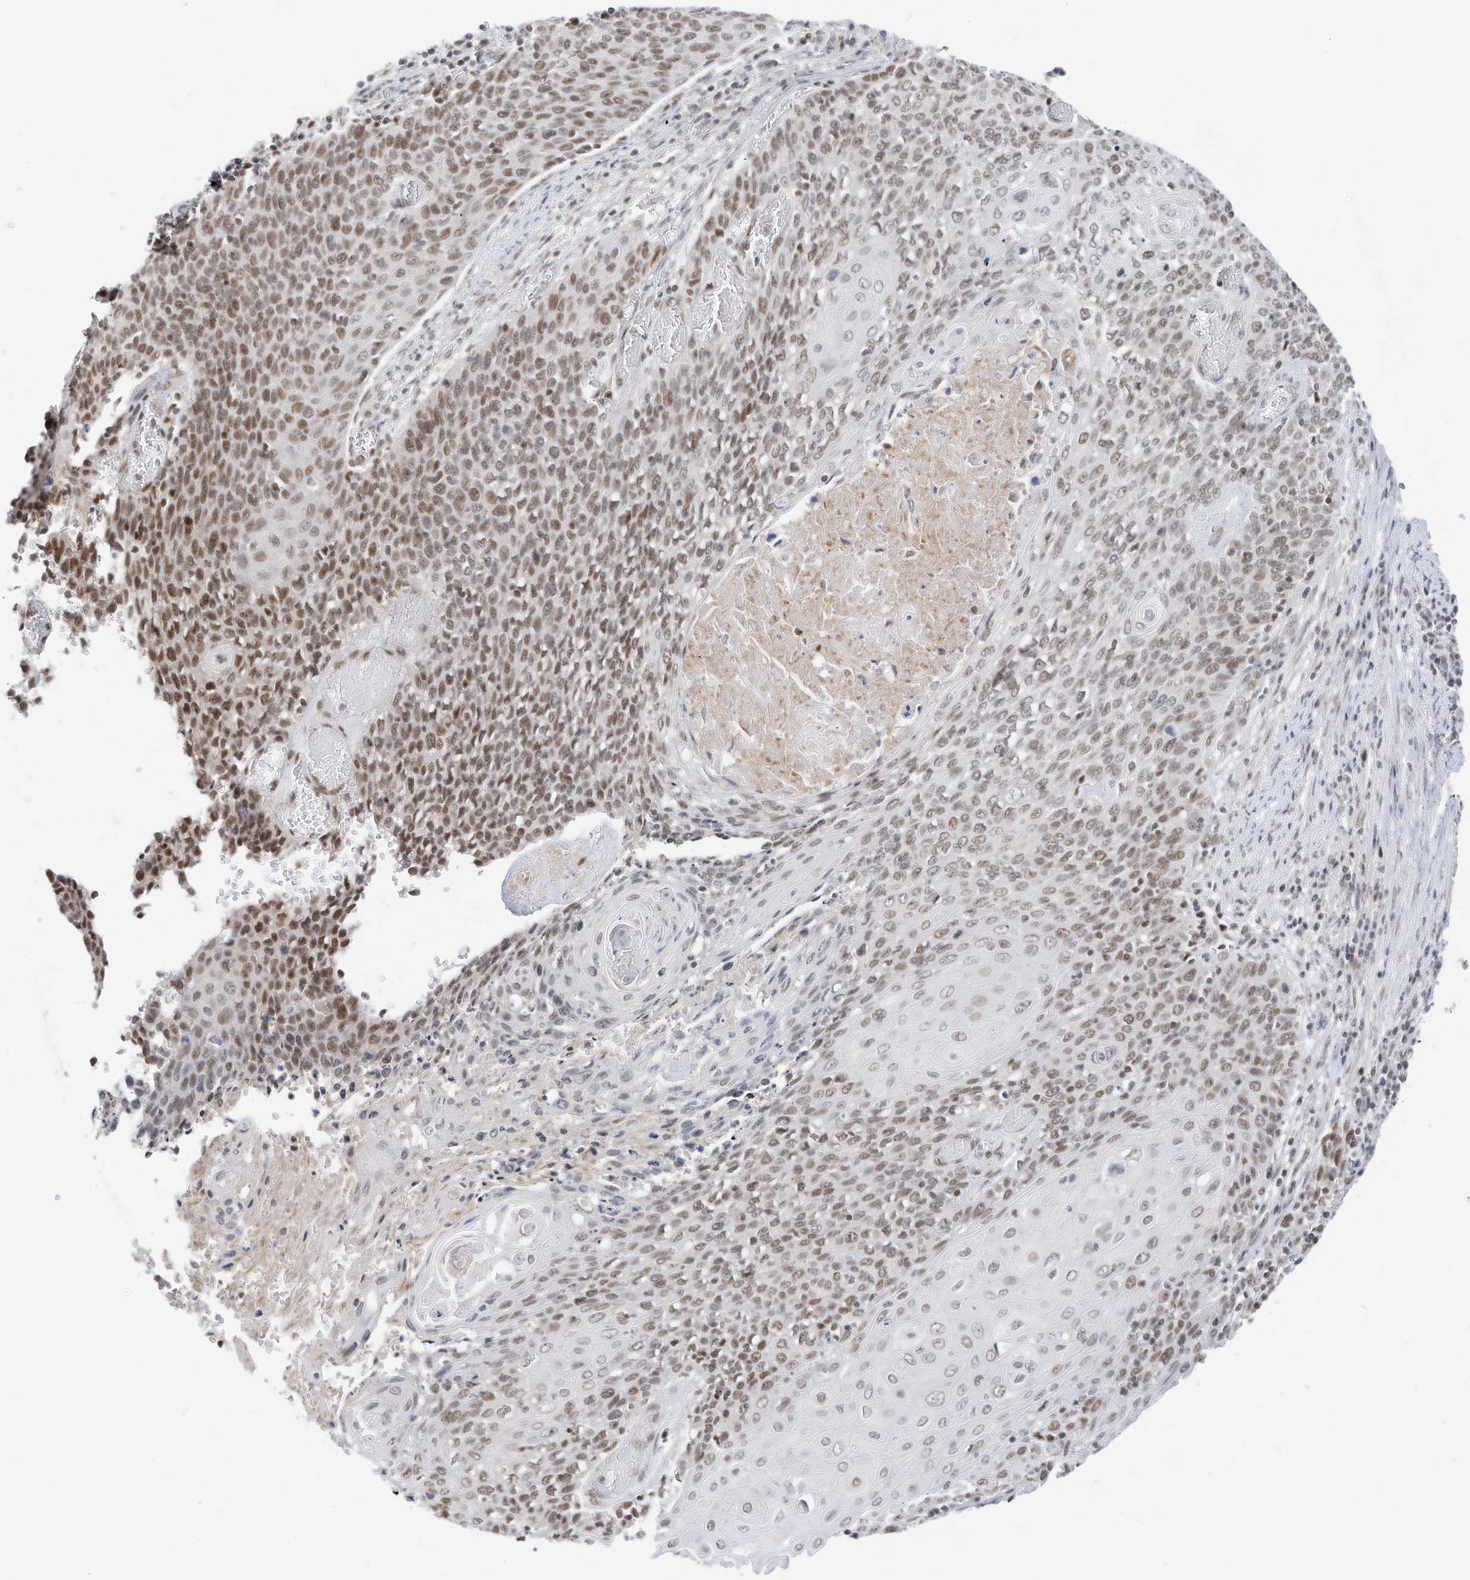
{"staining": {"intensity": "moderate", "quantity": "25%-75%", "location": "nuclear"}, "tissue": "cervical cancer", "cell_type": "Tumor cells", "image_type": "cancer", "snomed": [{"axis": "morphology", "description": "Squamous cell carcinoma, NOS"}, {"axis": "topography", "description": "Cervix"}], "caption": "Moderate nuclear protein positivity is identified in approximately 25%-75% of tumor cells in cervical cancer.", "gene": "OGT", "patient": {"sex": "female", "age": 39}}